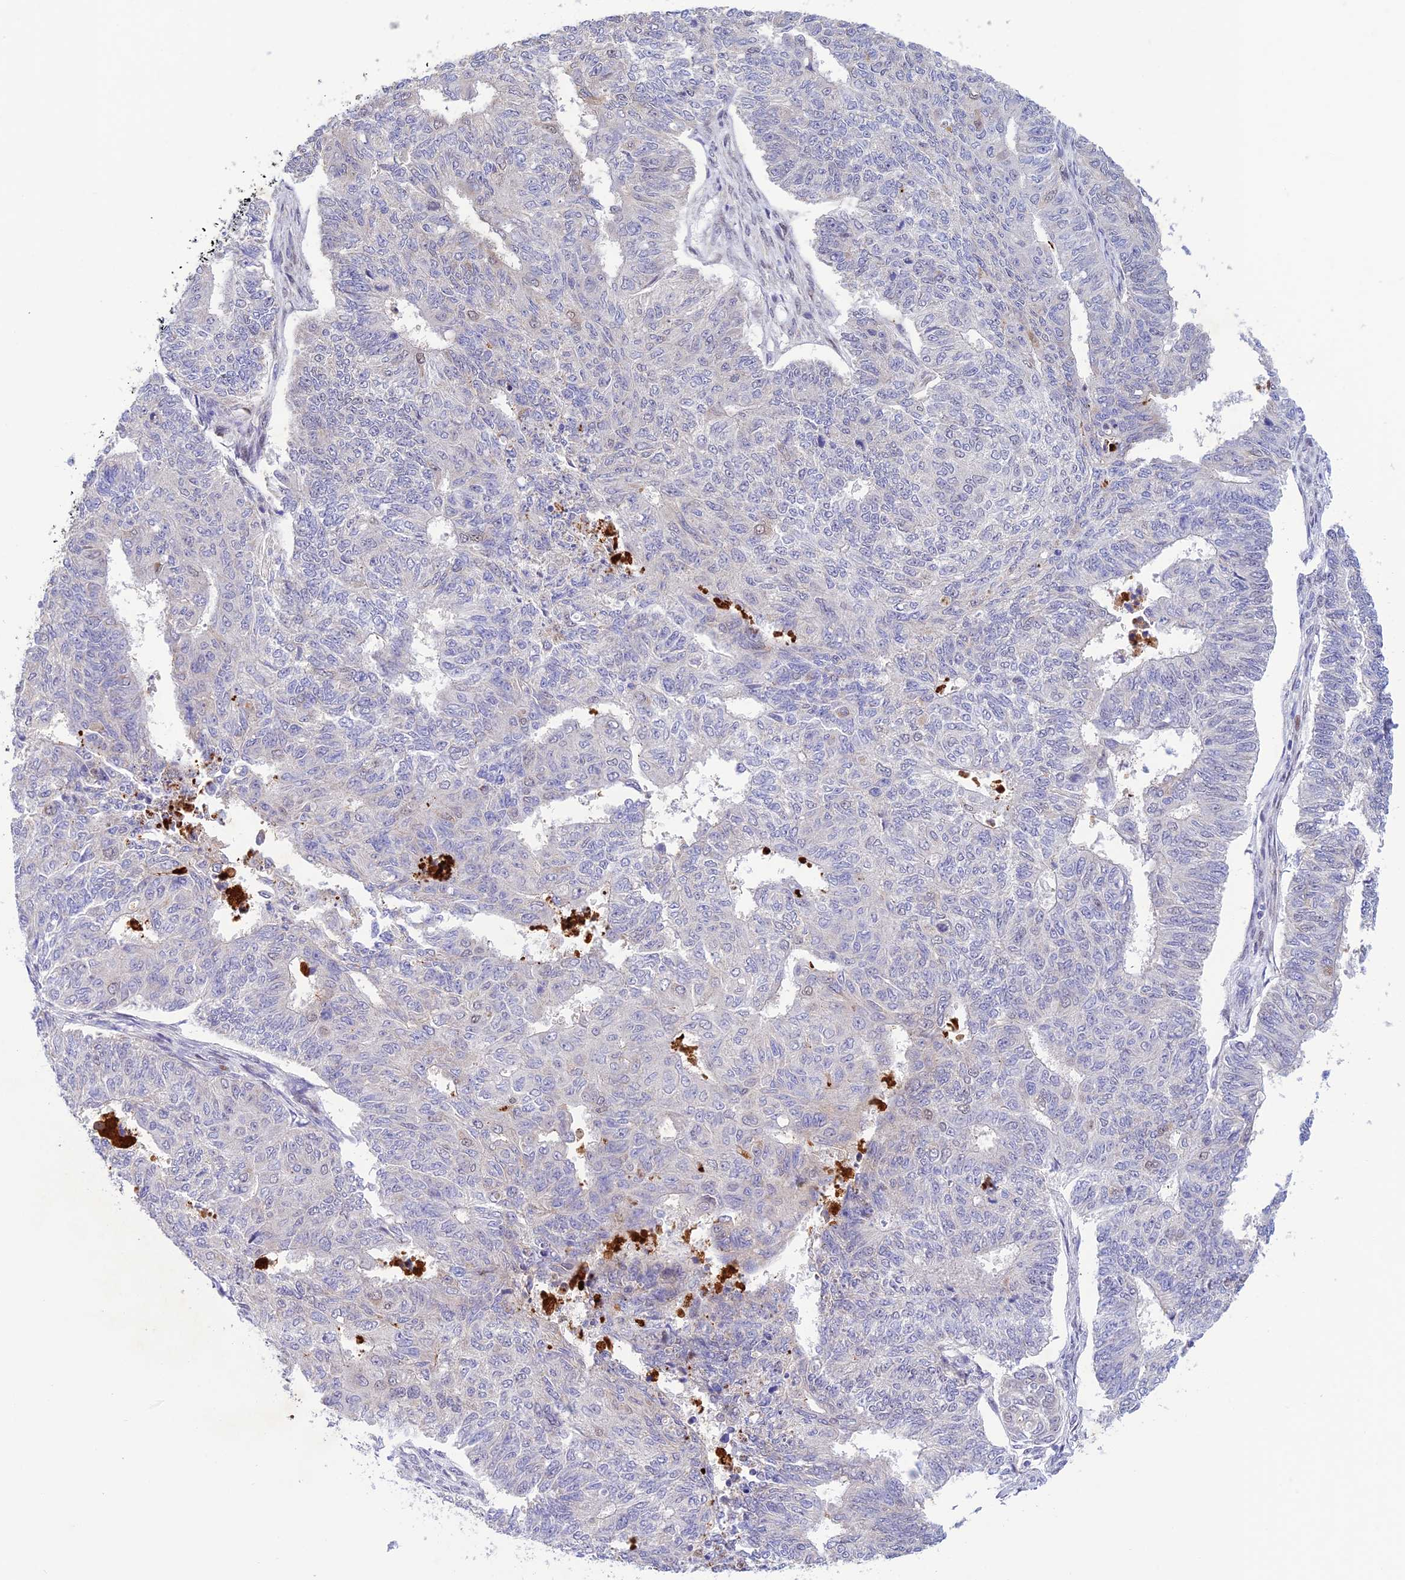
{"staining": {"intensity": "negative", "quantity": "none", "location": "none"}, "tissue": "endometrial cancer", "cell_type": "Tumor cells", "image_type": "cancer", "snomed": [{"axis": "morphology", "description": "Adenocarcinoma, NOS"}, {"axis": "topography", "description": "Endometrium"}], "caption": "Tumor cells show no significant protein staining in endometrial cancer (adenocarcinoma).", "gene": "WDR55", "patient": {"sex": "female", "age": 32}}